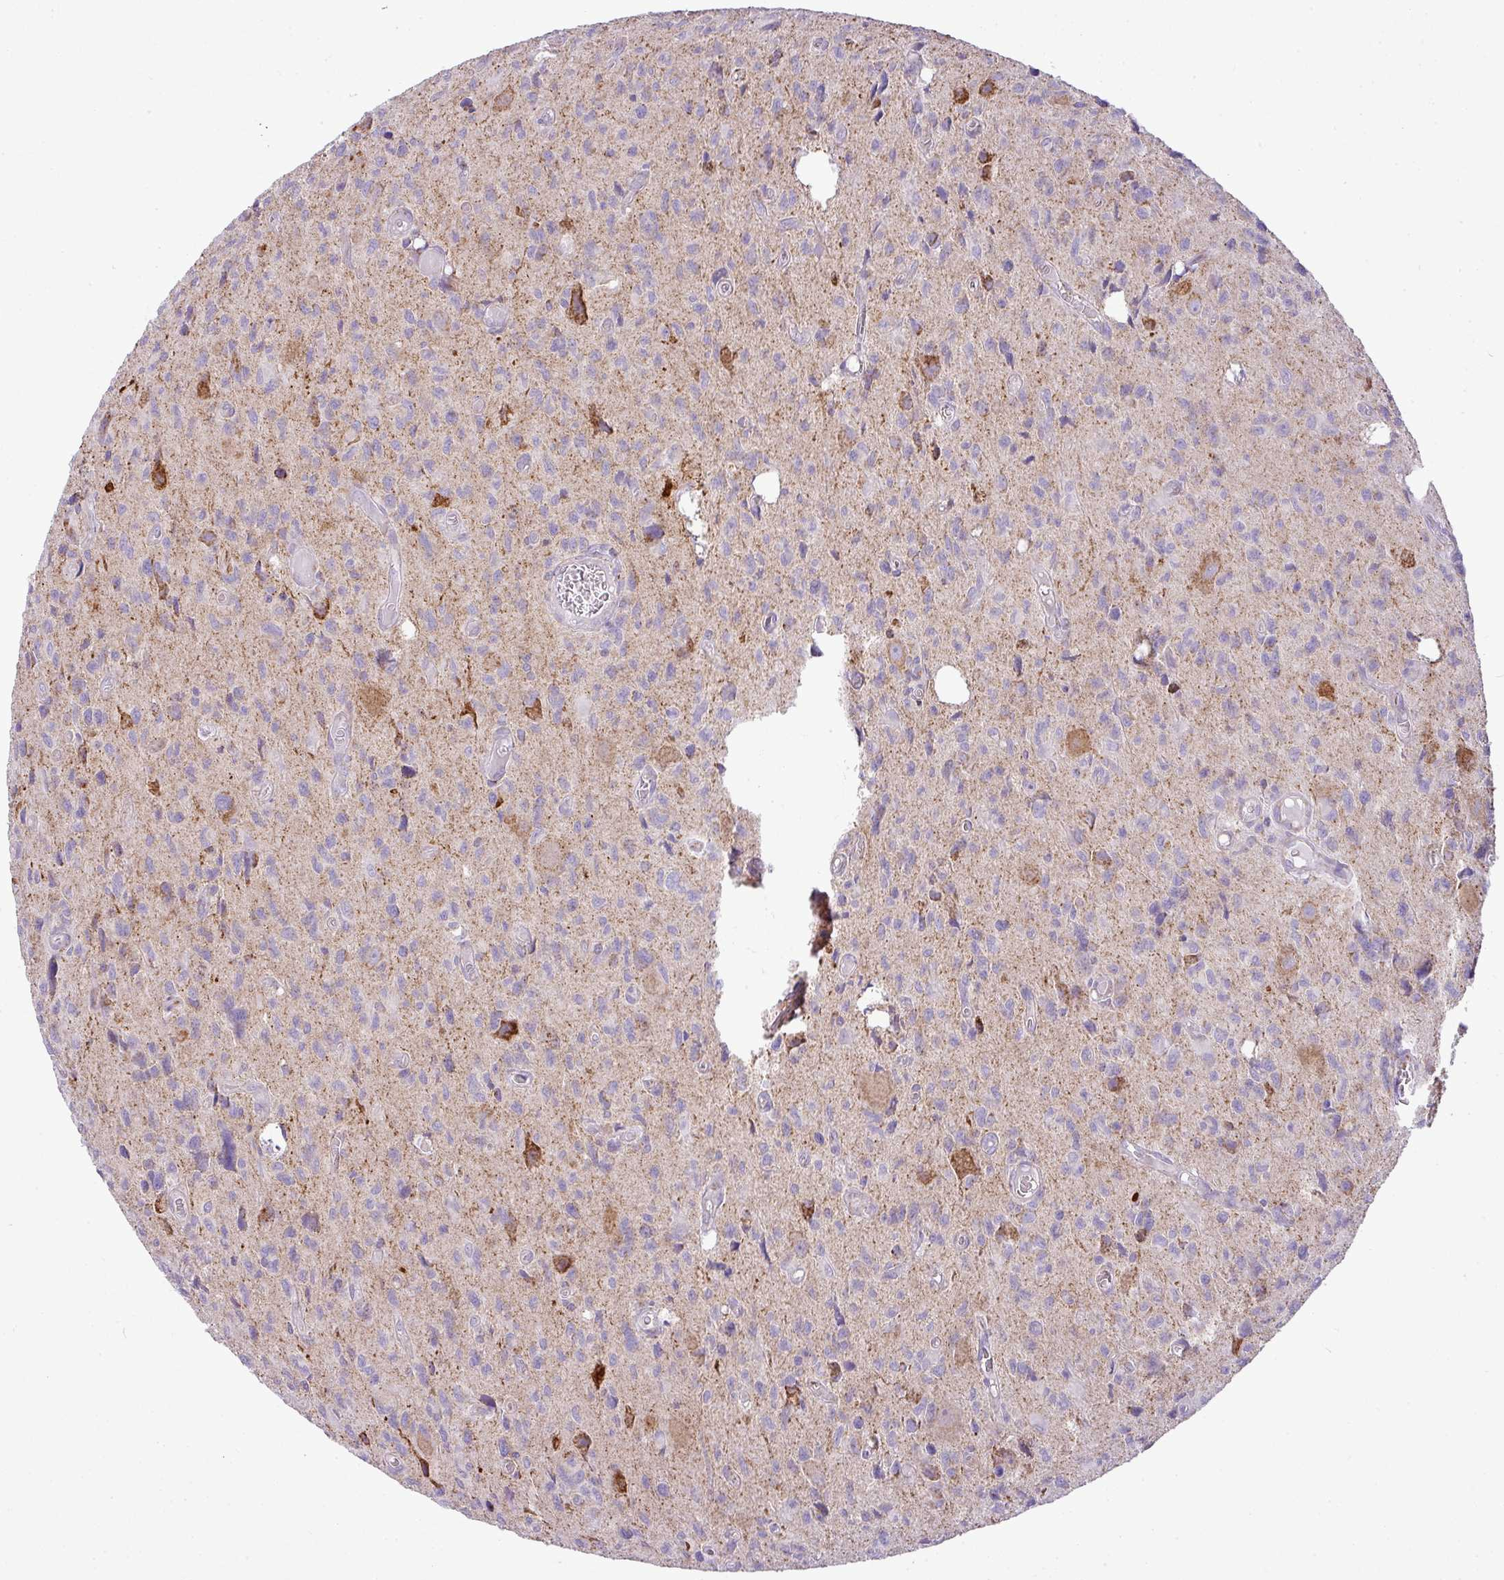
{"staining": {"intensity": "strong", "quantity": "25%-75%", "location": "cytoplasmic/membranous"}, "tissue": "glioma", "cell_type": "Tumor cells", "image_type": "cancer", "snomed": [{"axis": "morphology", "description": "Glioma, malignant, High grade"}, {"axis": "topography", "description": "Brain"}], "caption": "High-power microscopy captured an immunohistochemistry micrograph of high-grade glioma (malignant), revealing strong cytoplasmic/membranous expression in approximately 25%-75% of tumor cells.", "gene": "ZNF81", "patient": {"sex": "male", "age": 76}}